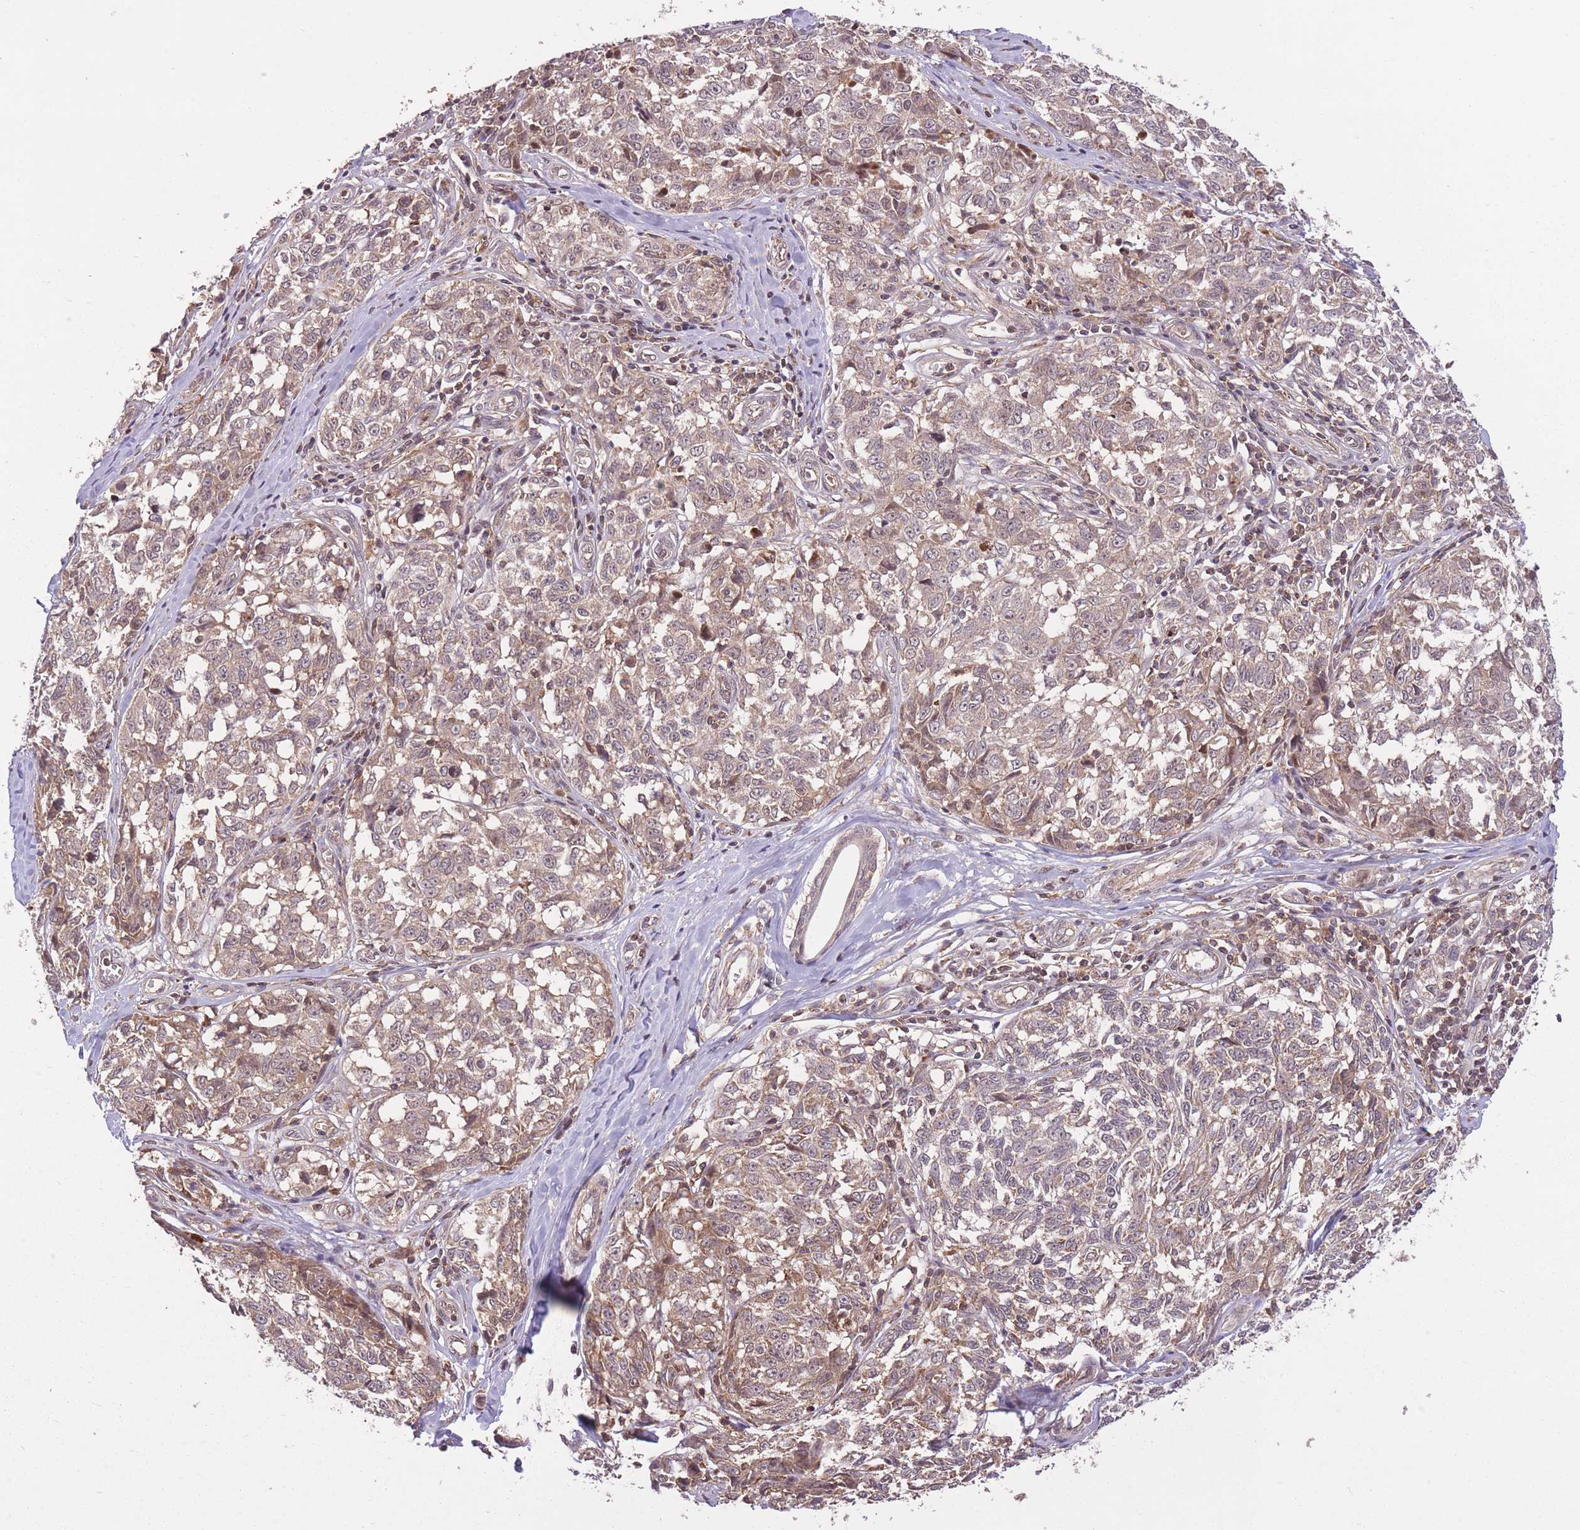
{"staining": {"intensity": "weak", "quantity": ">75%", "location": "cytoplasmic/membranous"}, "tissue": "melanoma", "cell_type": "Tumor cells", "image_type": "cancer", "snomed": [{"axis": "morphology", "description": "Normal tissue, NOS"}, {"axis": "morphology", "description": "Malignant melanoma, NOS"}, {"axis": "topography", "description": "Skin"}], "caption": "Tumor cells reveal low levels of weak cytoplasmic/membranous expression in approximately >75% of cells in malignant melanoma.", "gene": "POLR3F", "patient": {"sex": "female", "age": 64}}